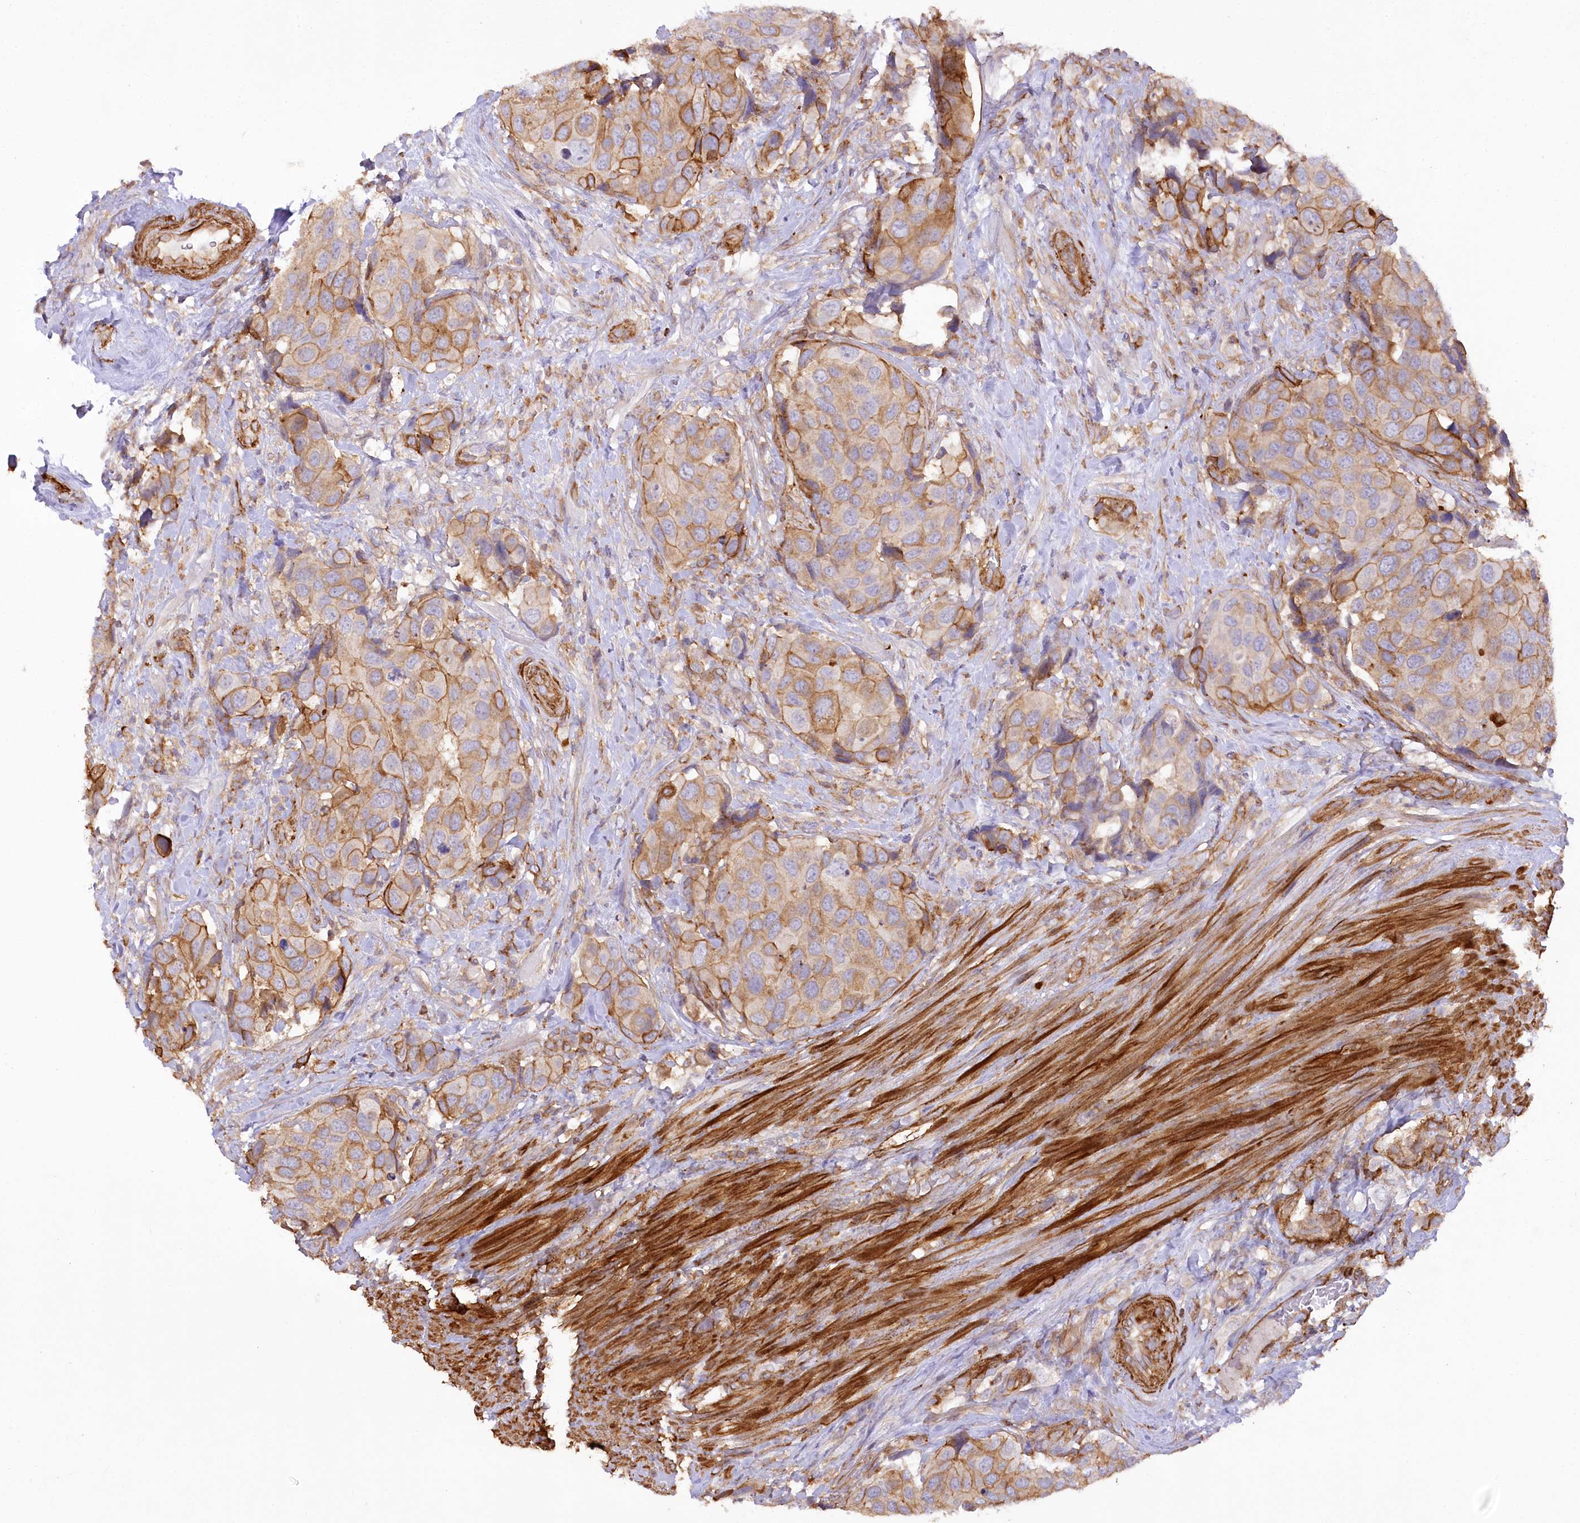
{"staining": {"intensity": "moderate", "quantity": ">75%", "location": "cytoplasmic/membranous"}, "tissue": "urothelial cancer", "cell_type": "Tumor cells", "image_type": "cancer", "snomed": [{"axis": "morphology", "description": "Urothelial carcinoma, High grade"}, {"axis": "topography", "description": "Urinary bladder"}], "caption": "Urothelial carcinoma (high-grade) tissue exhibits moderate cytoplasmic/membranous staining in about >75% of tumor cells", "gene": "SYNPO2", "patient": {"sex": "male", "age": 74}}